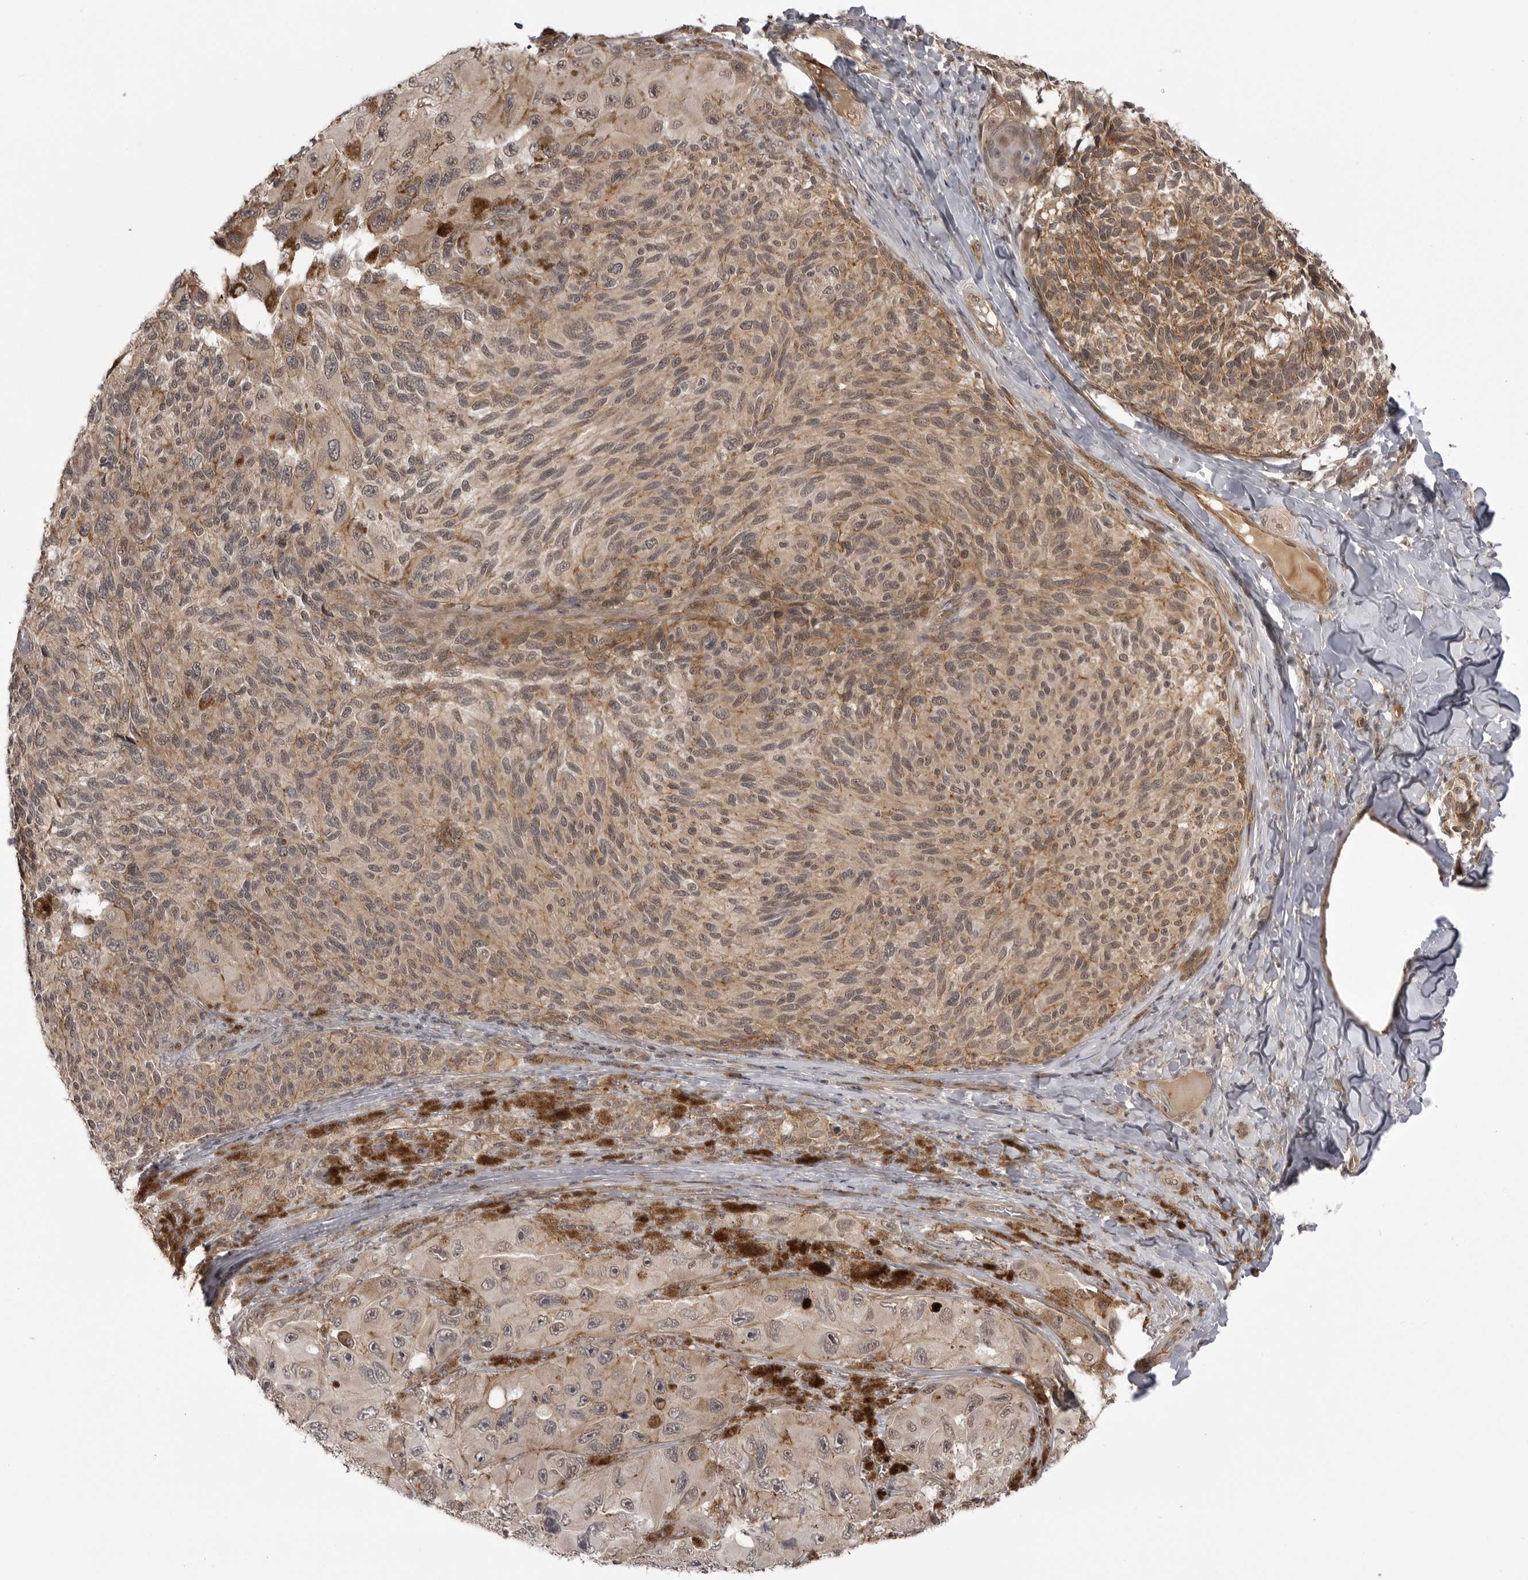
{"staining": {"intensity": "moderate", "quantity": "<25%", "location": "cytoplasmic/membranous"}, "tissue": "melanoma", "cell_type": "Tumor cells", "image_type": "cancer", "snomed": [{"axis": "morphology", "description": "Malignant melanoma, NOS"}, {"axis": "topography", "description": "Skin"}], "caption": "This micrograph shows melanoma stained with immunohistochemistry to label a protein in brown. The cytoplasmic/membranous of tumor cells show moderate positivity for the protein. Nuclei are counter-stained blue.", "gene": "SORBS1", "patient": {"sex": "female", "age": 73}}